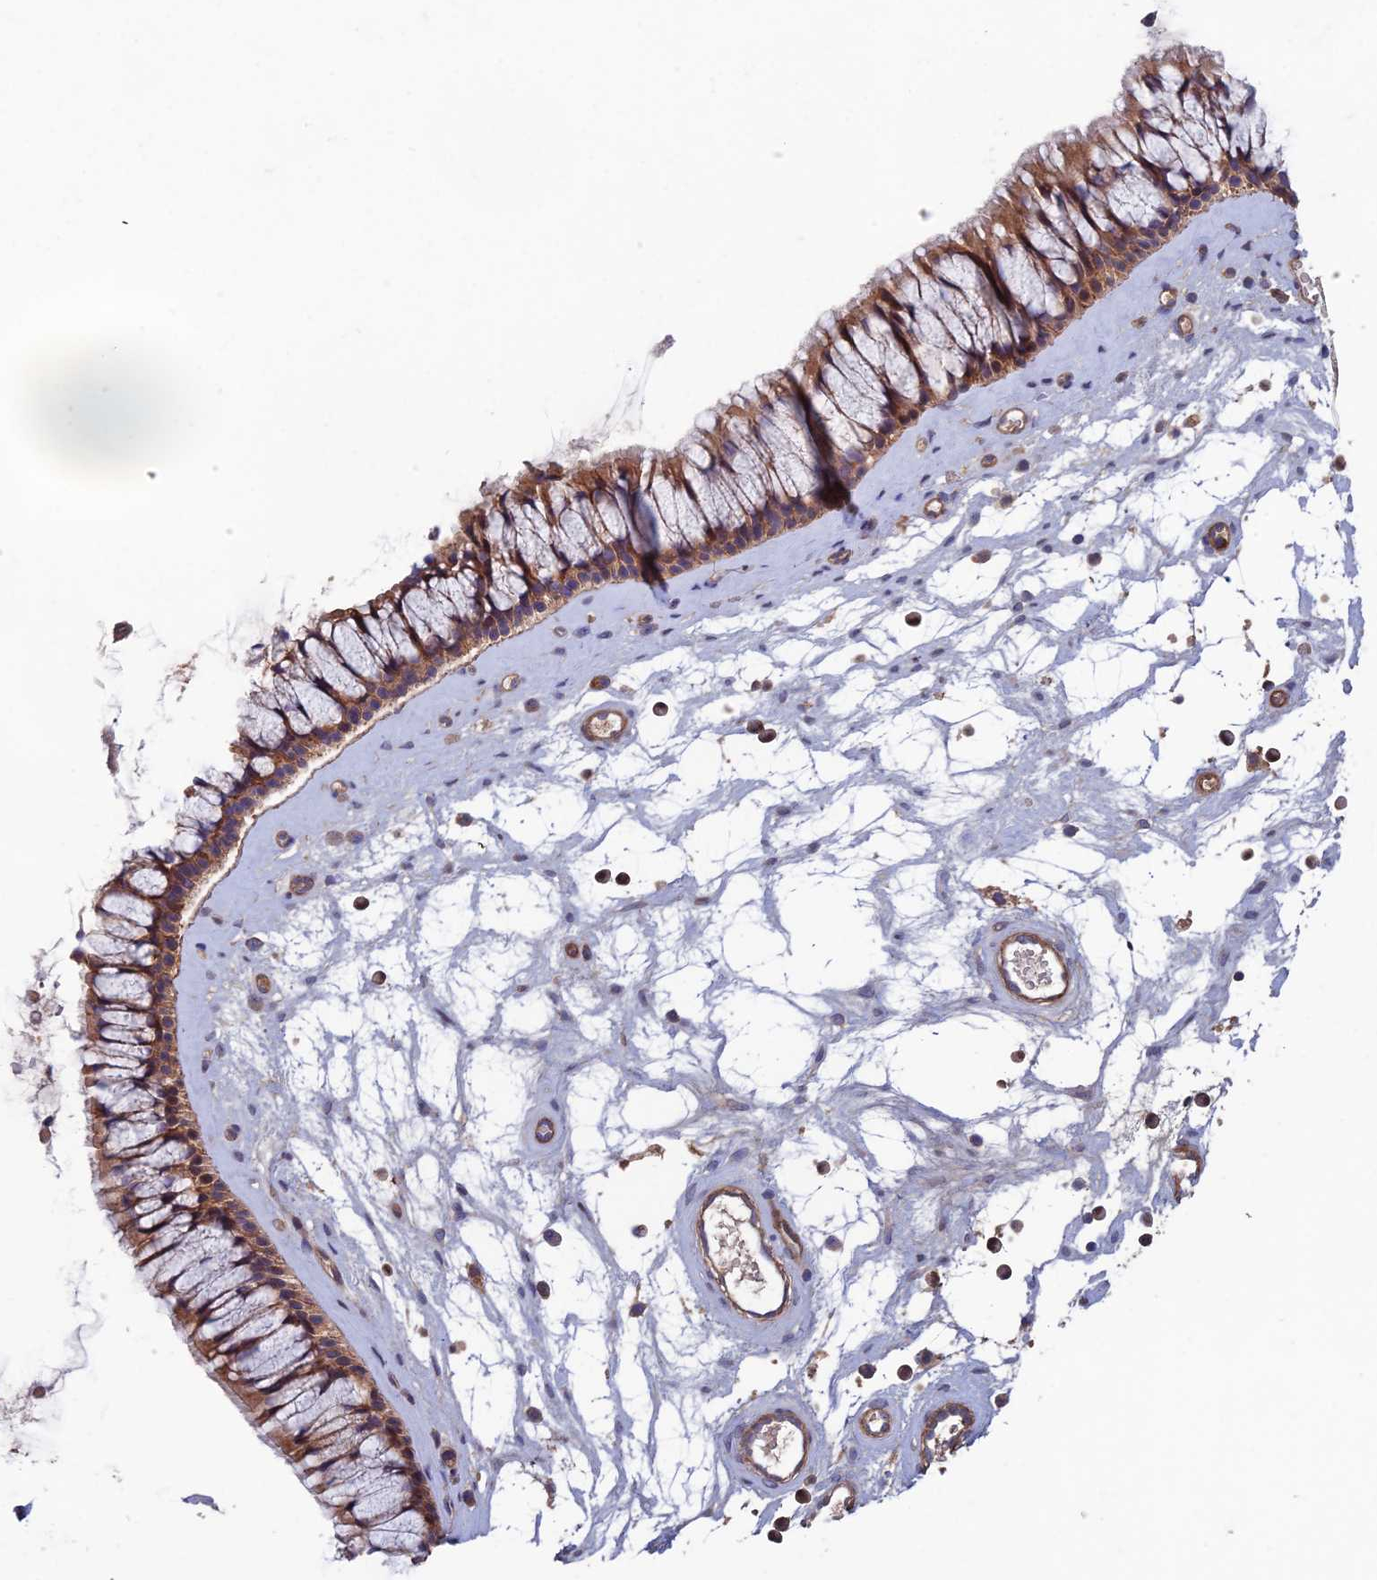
{"staining": {"intensity": "moderate", "quantity": ">75%", "location": "cytoplasmic/membranous"}, "tissue": "nasopharynx", "cell_type": "Respiratory epithelial cells", "image_type": "normal", "snomed": [{"axis": "morphology", "description": "Normal tissue, NOS"}, {"axis": "topography", "description": "Nasopharynx"}], "caption": "This is an image of immunohistochemistry staining of unremarkable nasopharynx, which shows moderate staining in the cytoplasmic/membranous of respiratory epithelial cells.", "gene": "C15orf62", "patient": {"sex": "male", "age": 64}}